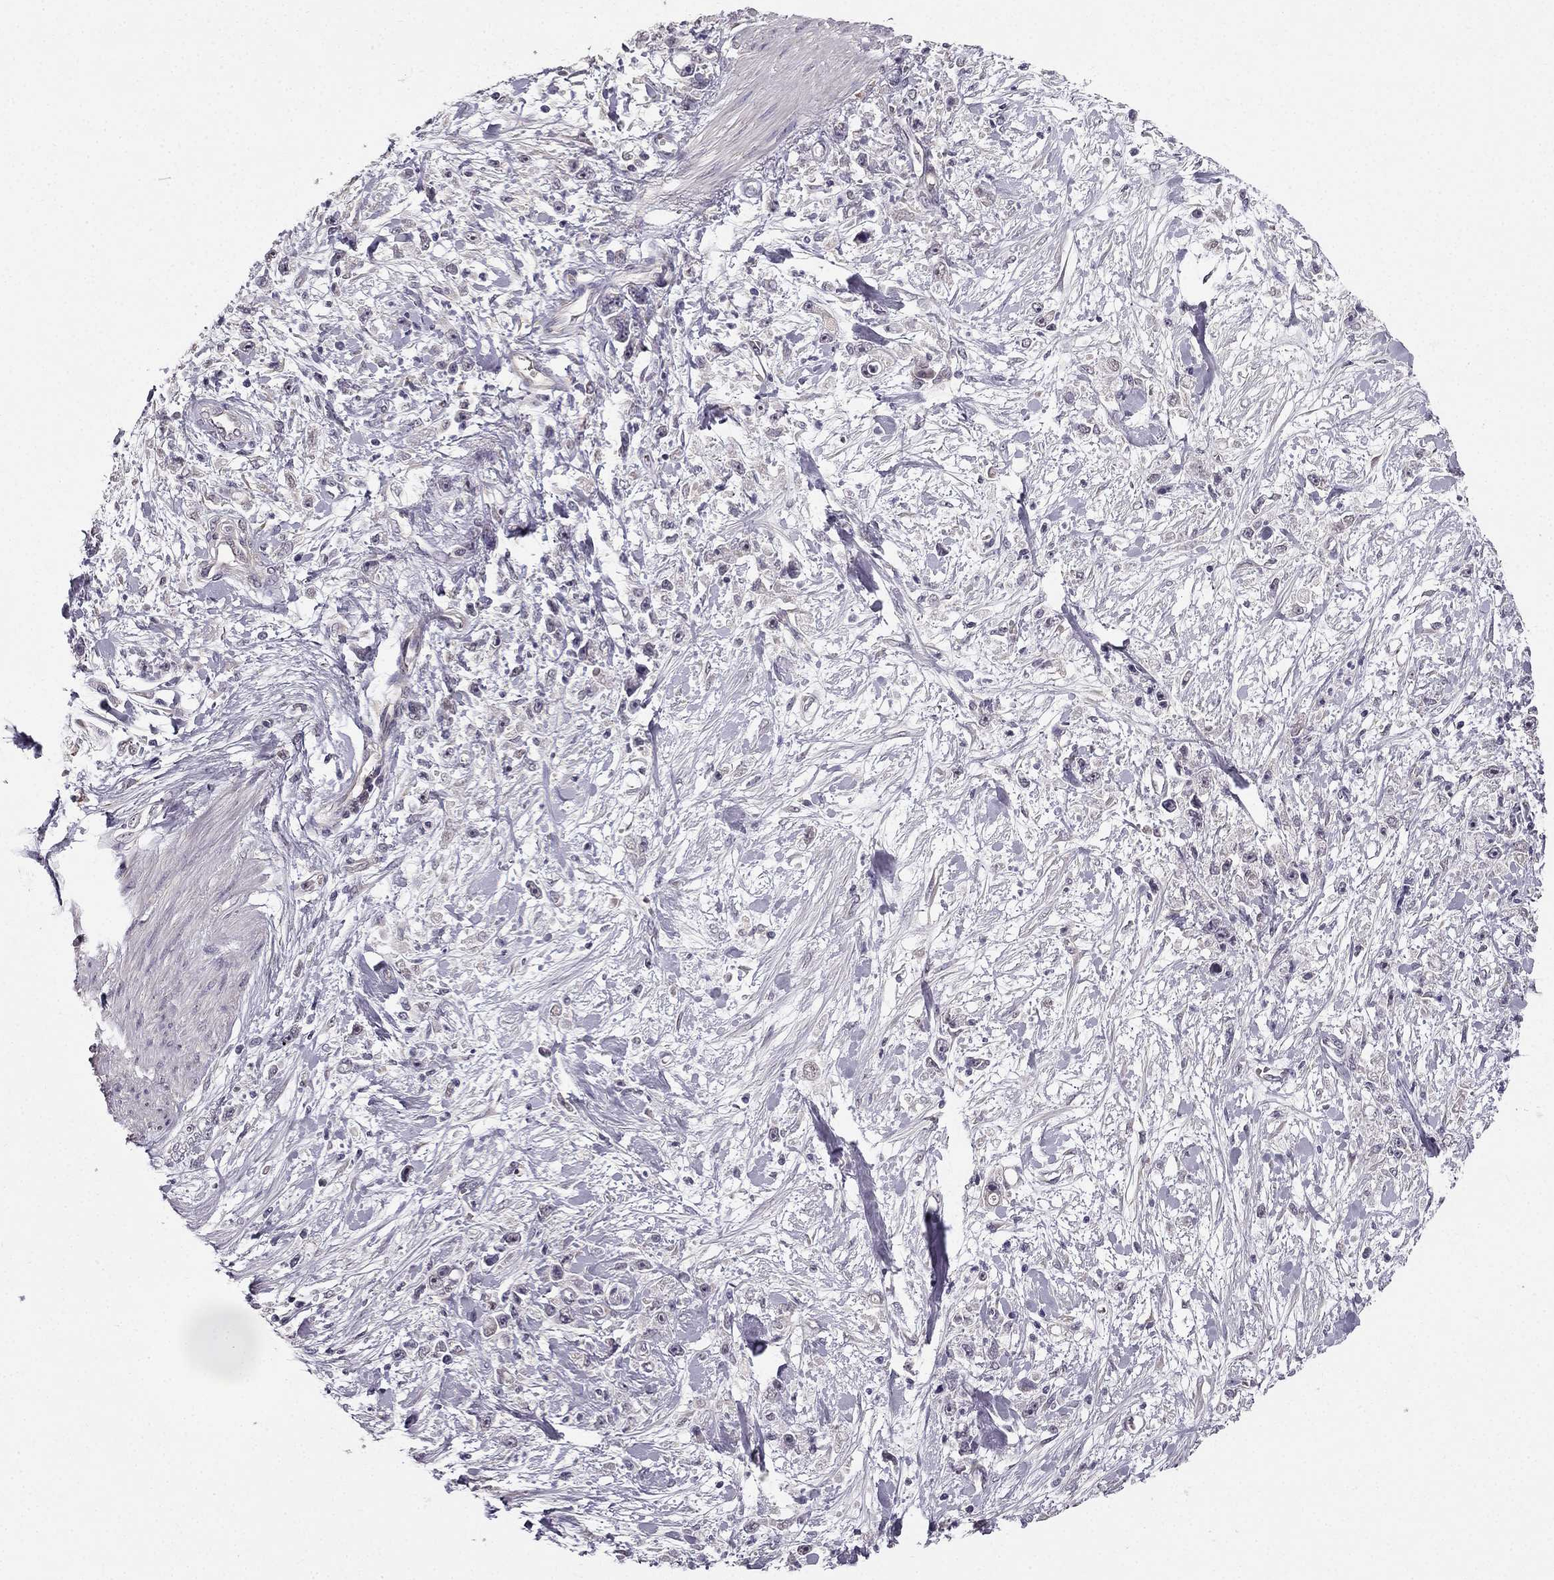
{"staining": {"intensity": "negative", "quantity": "none", "location": "none"}, "tissue": "stomach cancer", "cell_type": "Tumor cells", "image_type": "cancer", "snomed": [{"axis": "morphology", "description": "Adenocarcinoma, NOS"}, {"axis": "topography", "description": "Stomach"}], "caption": "Tumor cells are negative for protein expression in human stomach cancer (adenocarcinoma).", "gene": "TSPYL5", "patient": {"sex": "female", "age": 59}}